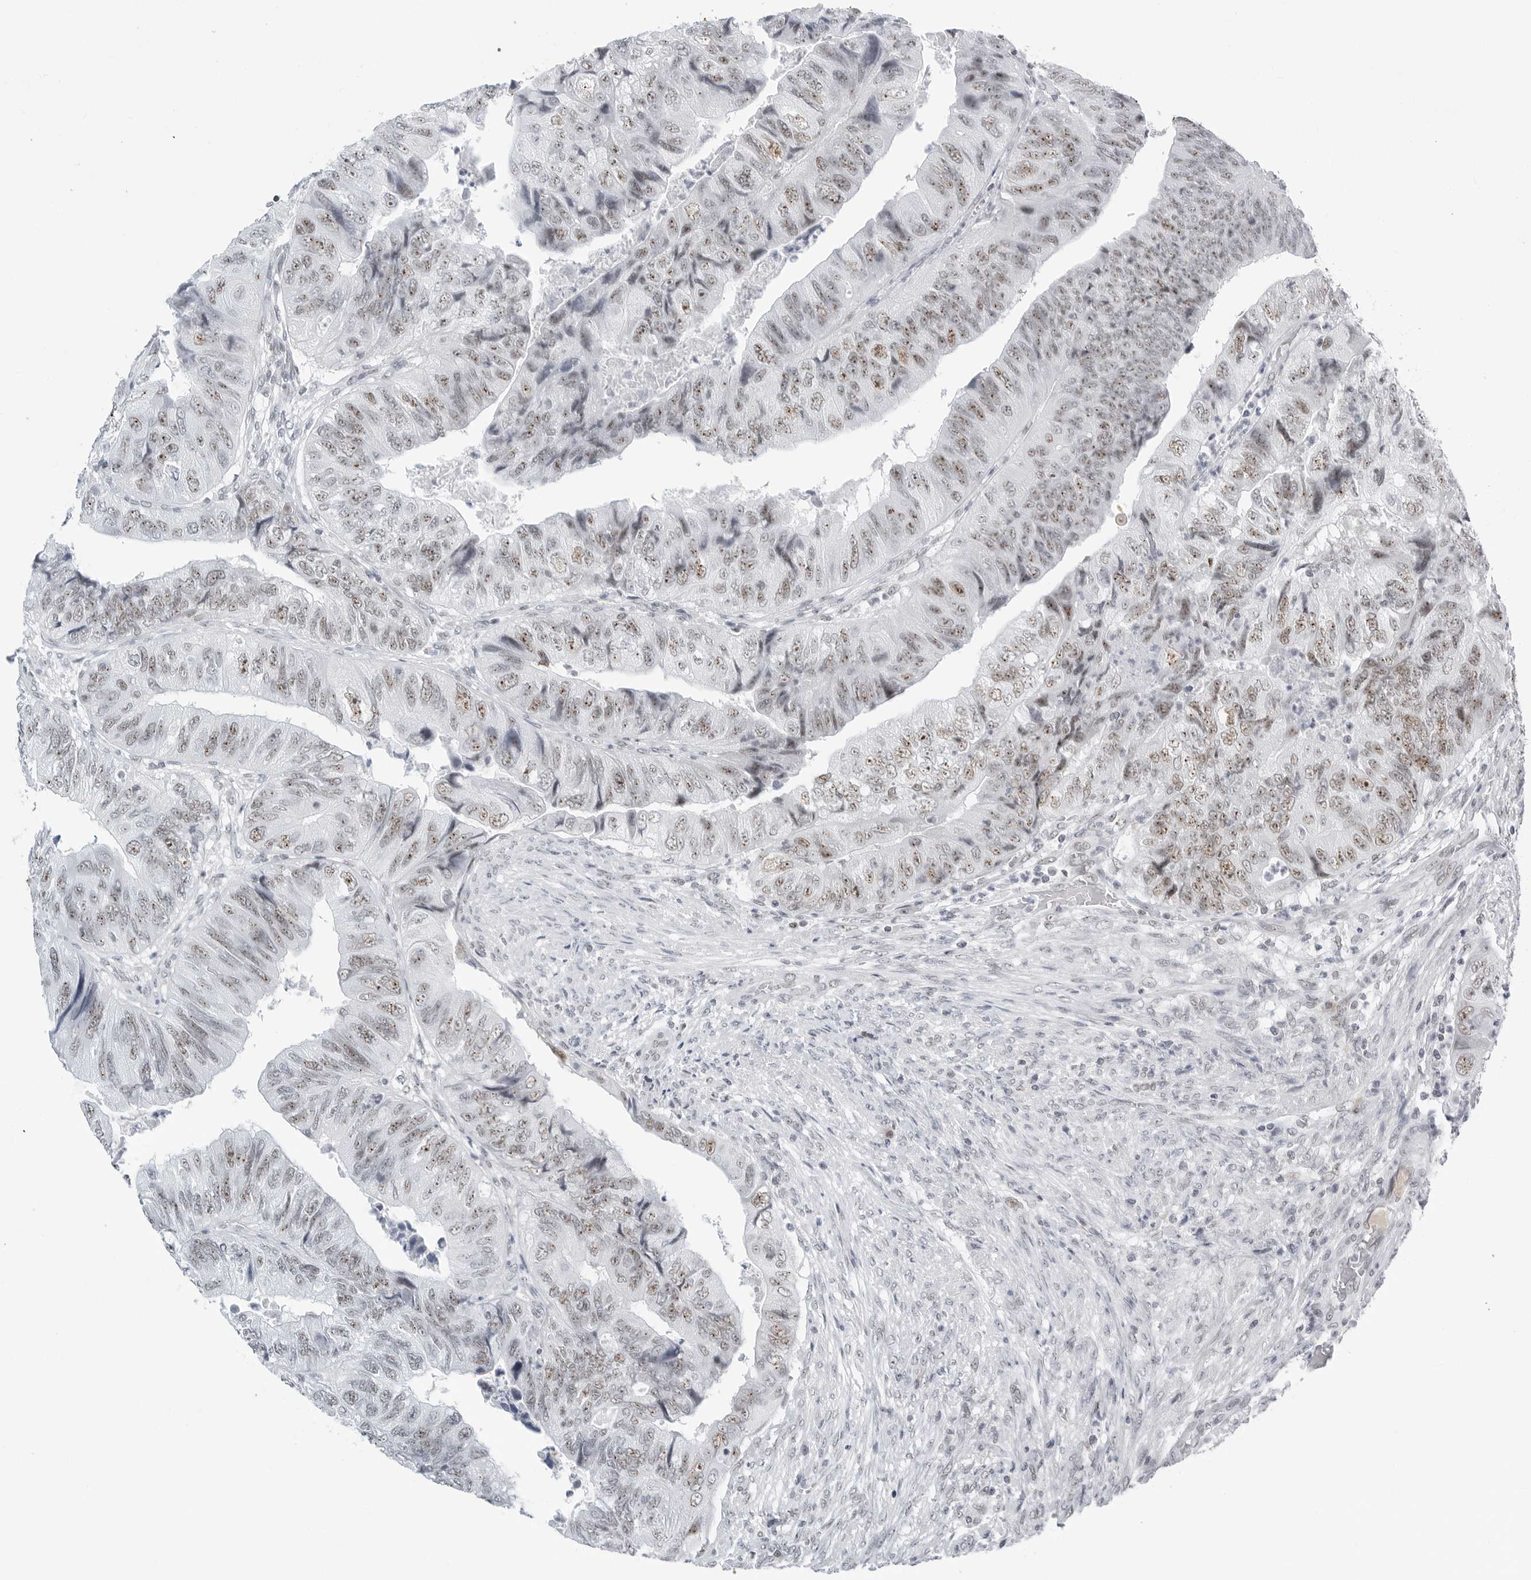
{"staining": {"intensity": "moderate", "quantity": "25%-75%", "location": "nuclear"}, "tissue": "colorectal cancer", "cell_type": "Tumor cells", "image_type": "cancer", "snomed": [{"axis": "morphology", "description": "Adenocarcinoma, NOS"}, {"axis": "topography", "description": "Rectum"}], "caption": "The image exhibits immunohistochemical staining of colorectal adenocarcinoma. There is moderate nuclear staining is seen in about 25%-75% of tumor cells.", "gene": "WRAP53", "patient": {"sex": "male", "age": 63}}